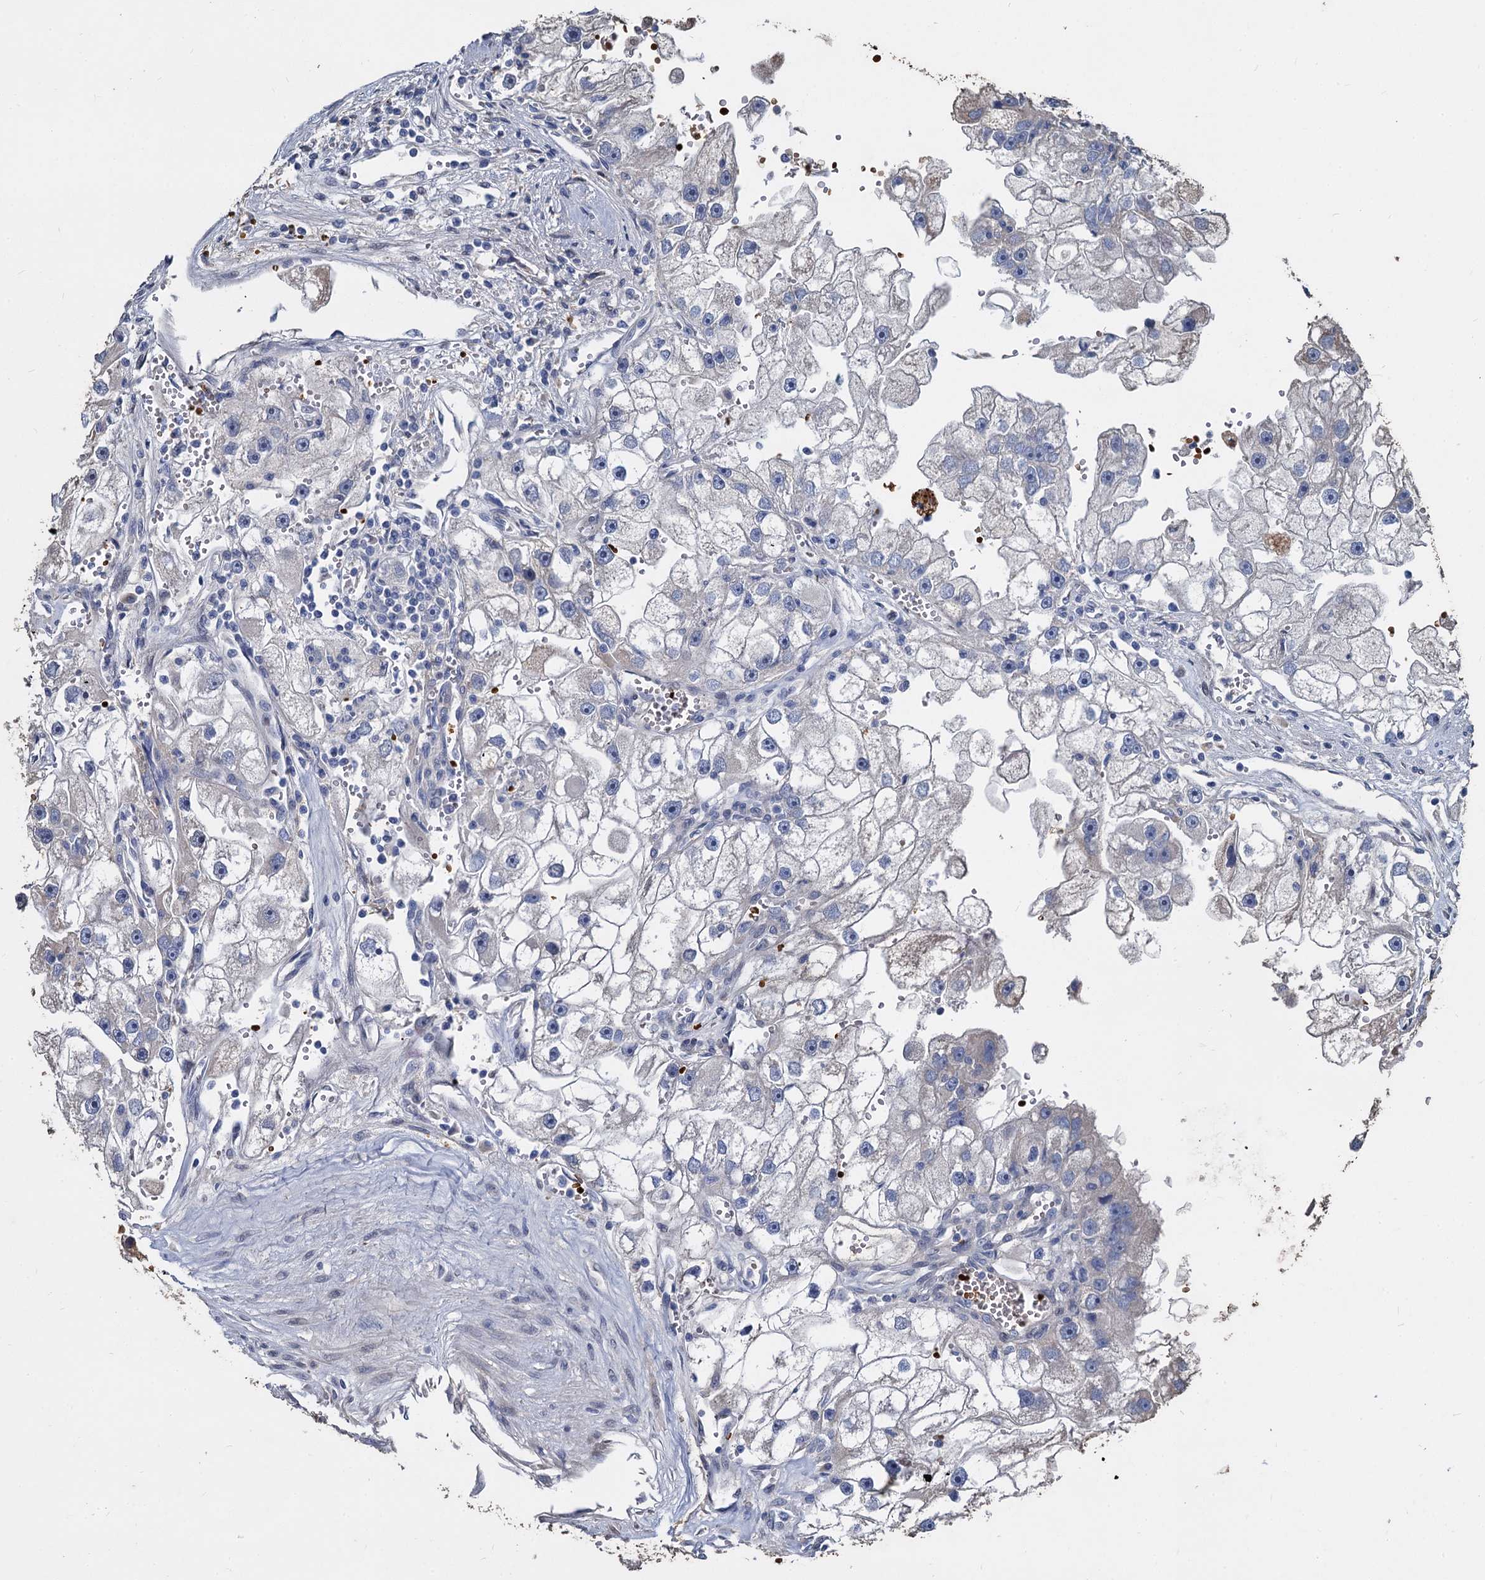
{"staining": {"intensity": "negative", "quantity": "none", "location": "none"}, "tissue": "renal cancer", "cell_type": "Tumor cells", "image_type": "cancer", "snomed": [{"axis": "morphology", "description": "Adenocarcinoma, NOS"}, {"axis": "topography", "description": "Kidney"}], "caption": "This is an immunohistochemistry histopathology image of renal cancer (adenocarcinoma). There is no staining in tumor cells.", "gene": "TCTN2", "patient": {"sex": "male", "age": 63}}